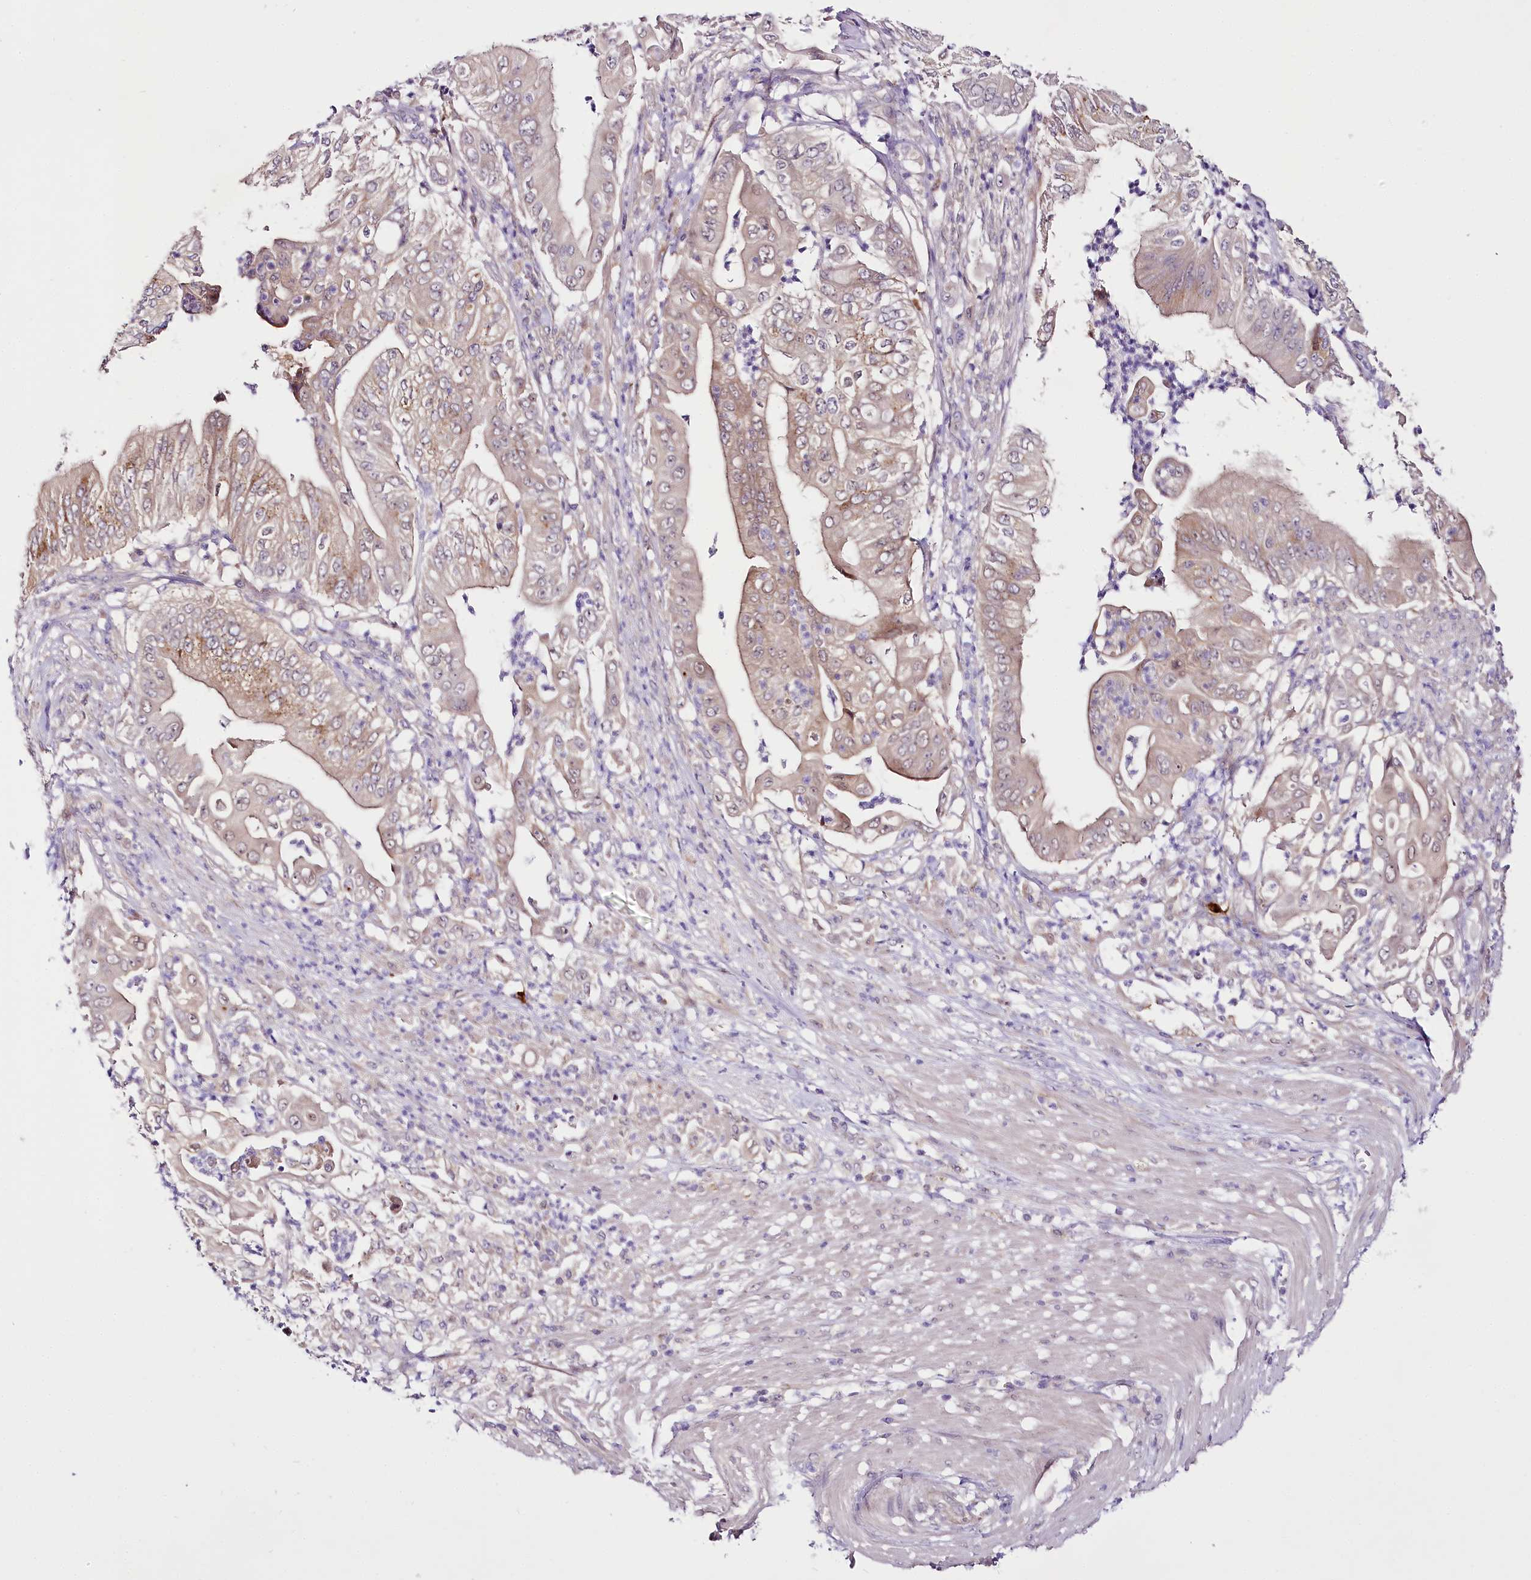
{"staining": {"intensity": "weak", "quantity": "25%-75%", "location": "cytoplasmic/membranous"}, "tissue": "pancreatic cancer", "cell_type": "Tumor cells", "image_type": "cancer", "snomed": [{"axis": "morphology", "description": "Adenocarcinoma, NOS"}, {"axis": "topography", "description": "Pancreas"}], "caption": "Approximately 25%-75% of tumor cells in pancreatic cancer reveal weak cytoplasmic/membranous protein staining as visualized by brown immunohistochemical staining.", "gene": "VWA5A", "patient": {"sex": "female", "age": 77}}